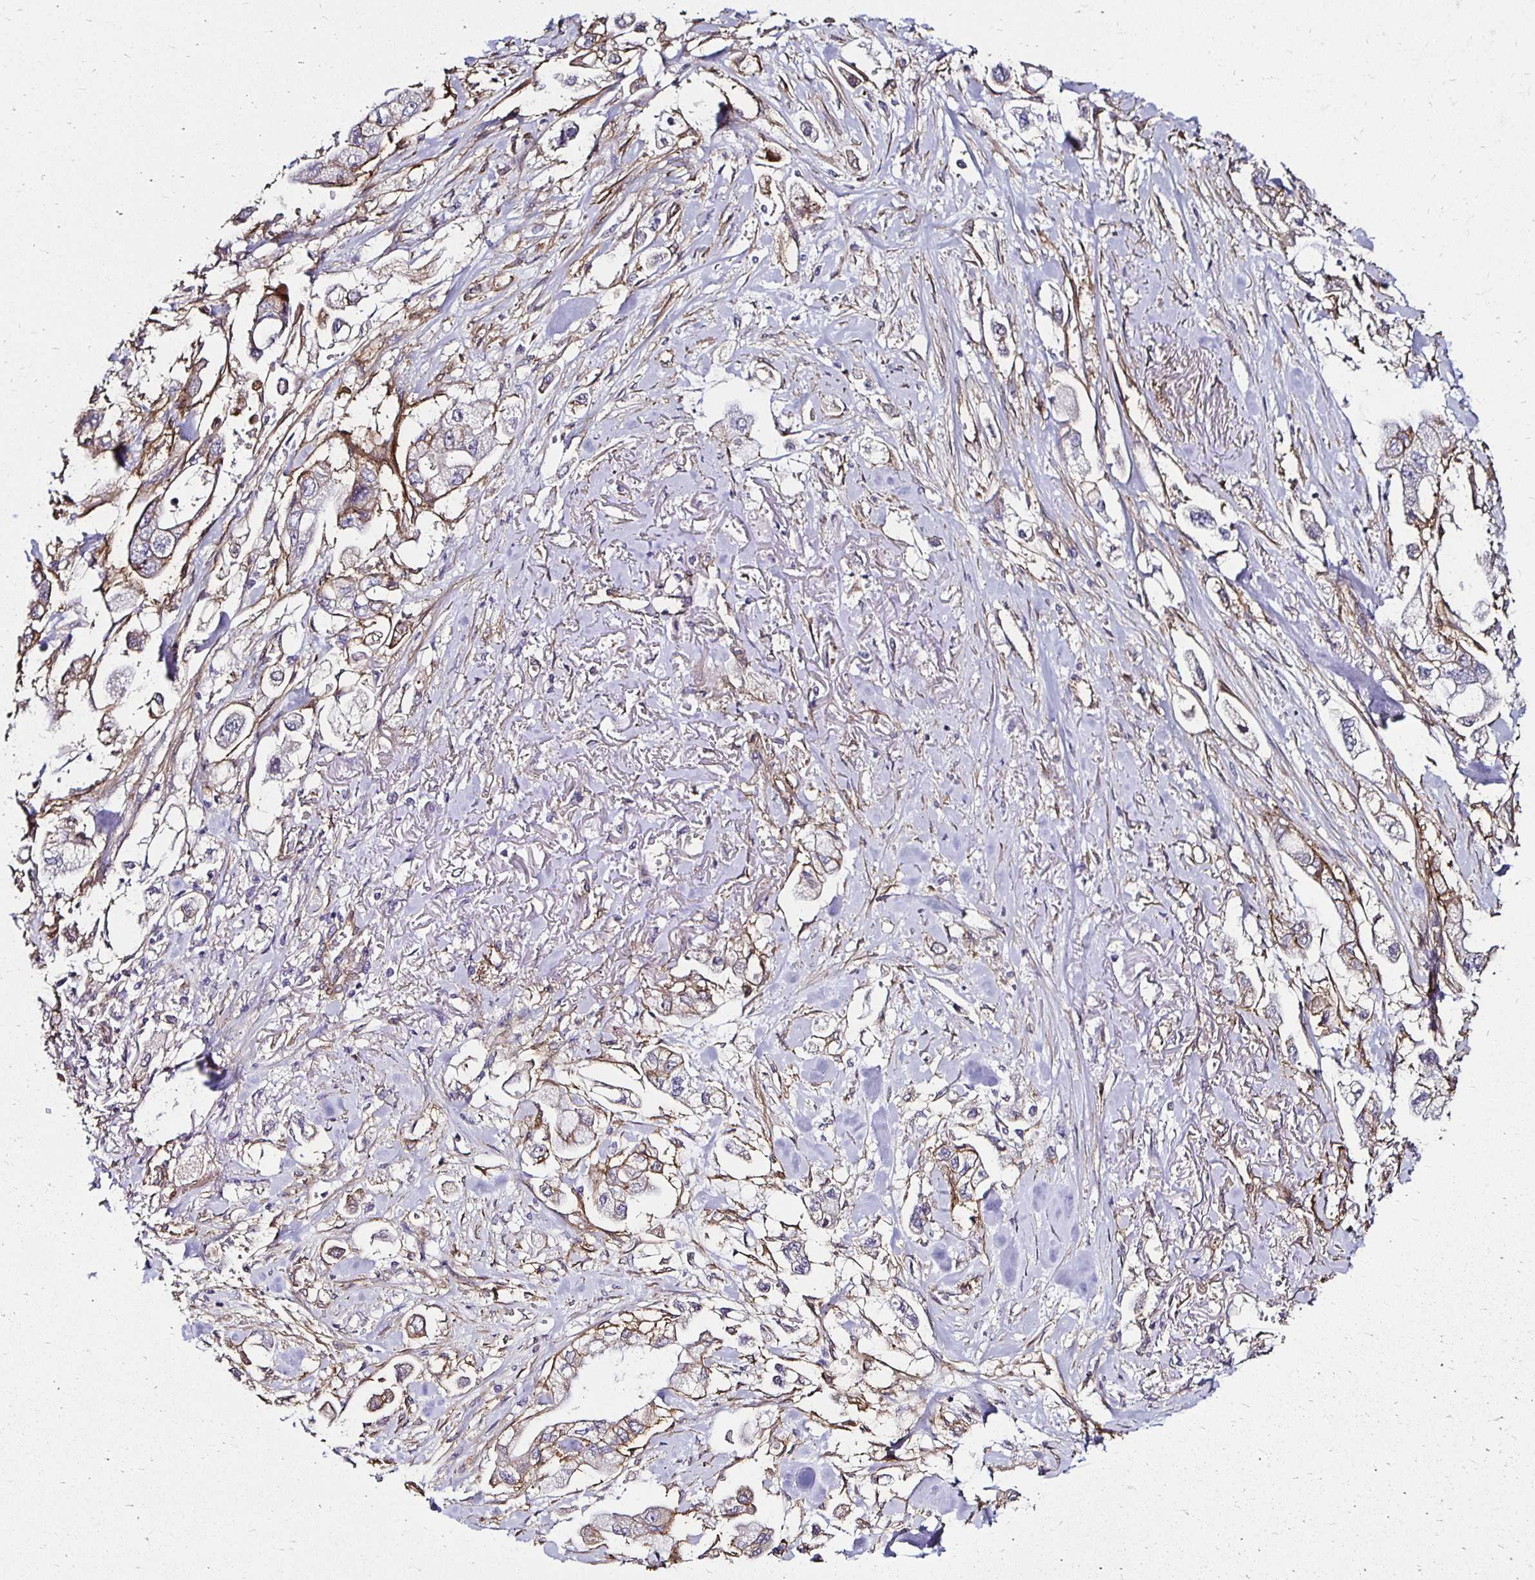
{"staining": {"intensity": "negative", "quantity": "none", "location": "none"}, "tissue": "stomach cancer", "cell_type": "Tumor cells", "image_type": "cancer", "snomed": [{"axis": "morphology", "description": "Adenocarcinoma, NOS"}, {"axis": "topography", "description": "Stomach"}], "caption": "A histopathology image of human stomach cancer (adenocarcinoma) is negative for staining in tumor cells. (DAB immunohistochemistry (IHC) visualized using brightfield microscopy, high magnification).", "gene": "ITGB1", "patient": {"sex": "male", "age": 62}}